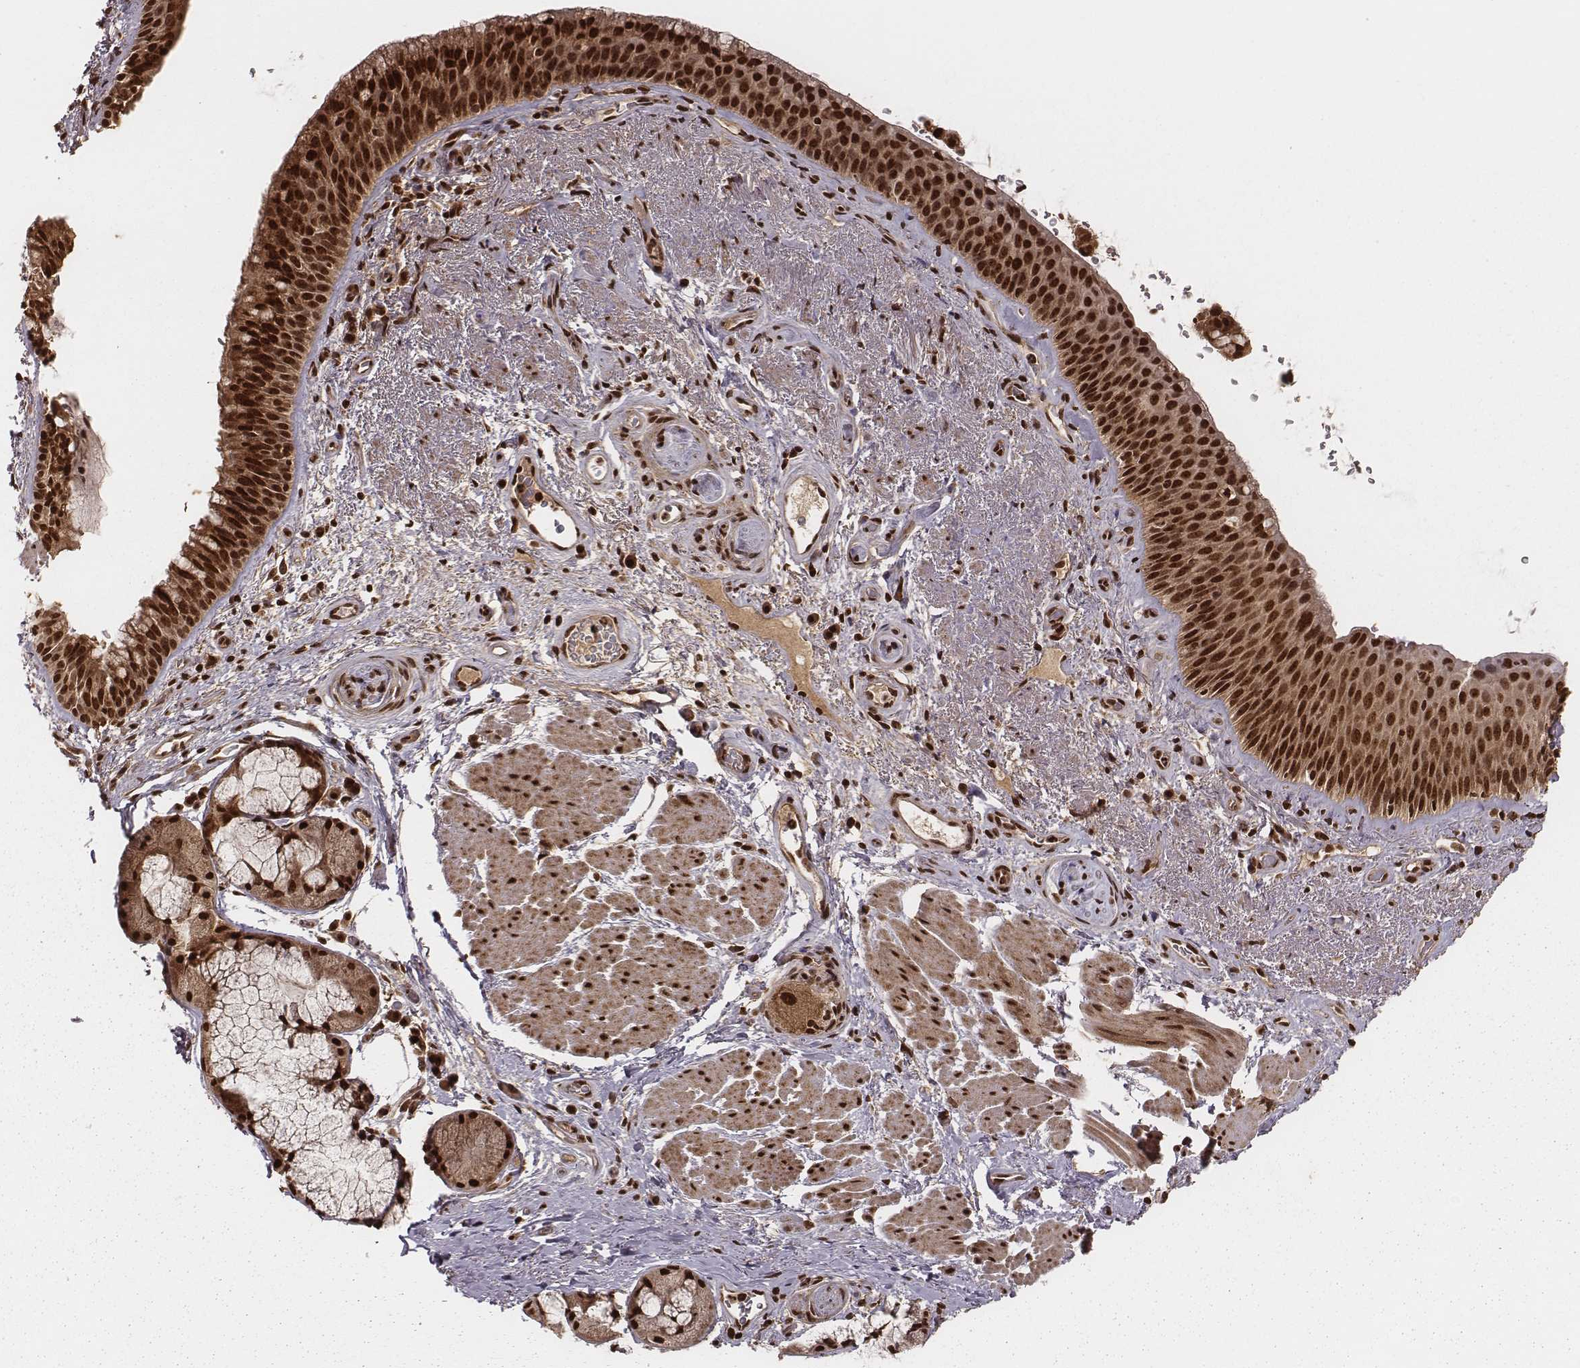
{"staining": {"intensity": "strong", "quantity": ">75%", "location": "cytoplasmic/membranous"}, "tissue": "bronchus", "cell_type": "Respiratory epithelial cells", "image_type": "normal", "snomed": [{"axis": "morphology", "description": "Normal tissue, NOS"}, {"axis": "topography", "description": "Bronchus"}], "caption": "Immunohistochemical staining of unremarkable human bronchus shows high levels of strong cytoplasmic/membranous expression in approximately >75% of respiratory epithelial cells.", "gene": "NFX1", "patient": {"sex": "male", "age": 48}}